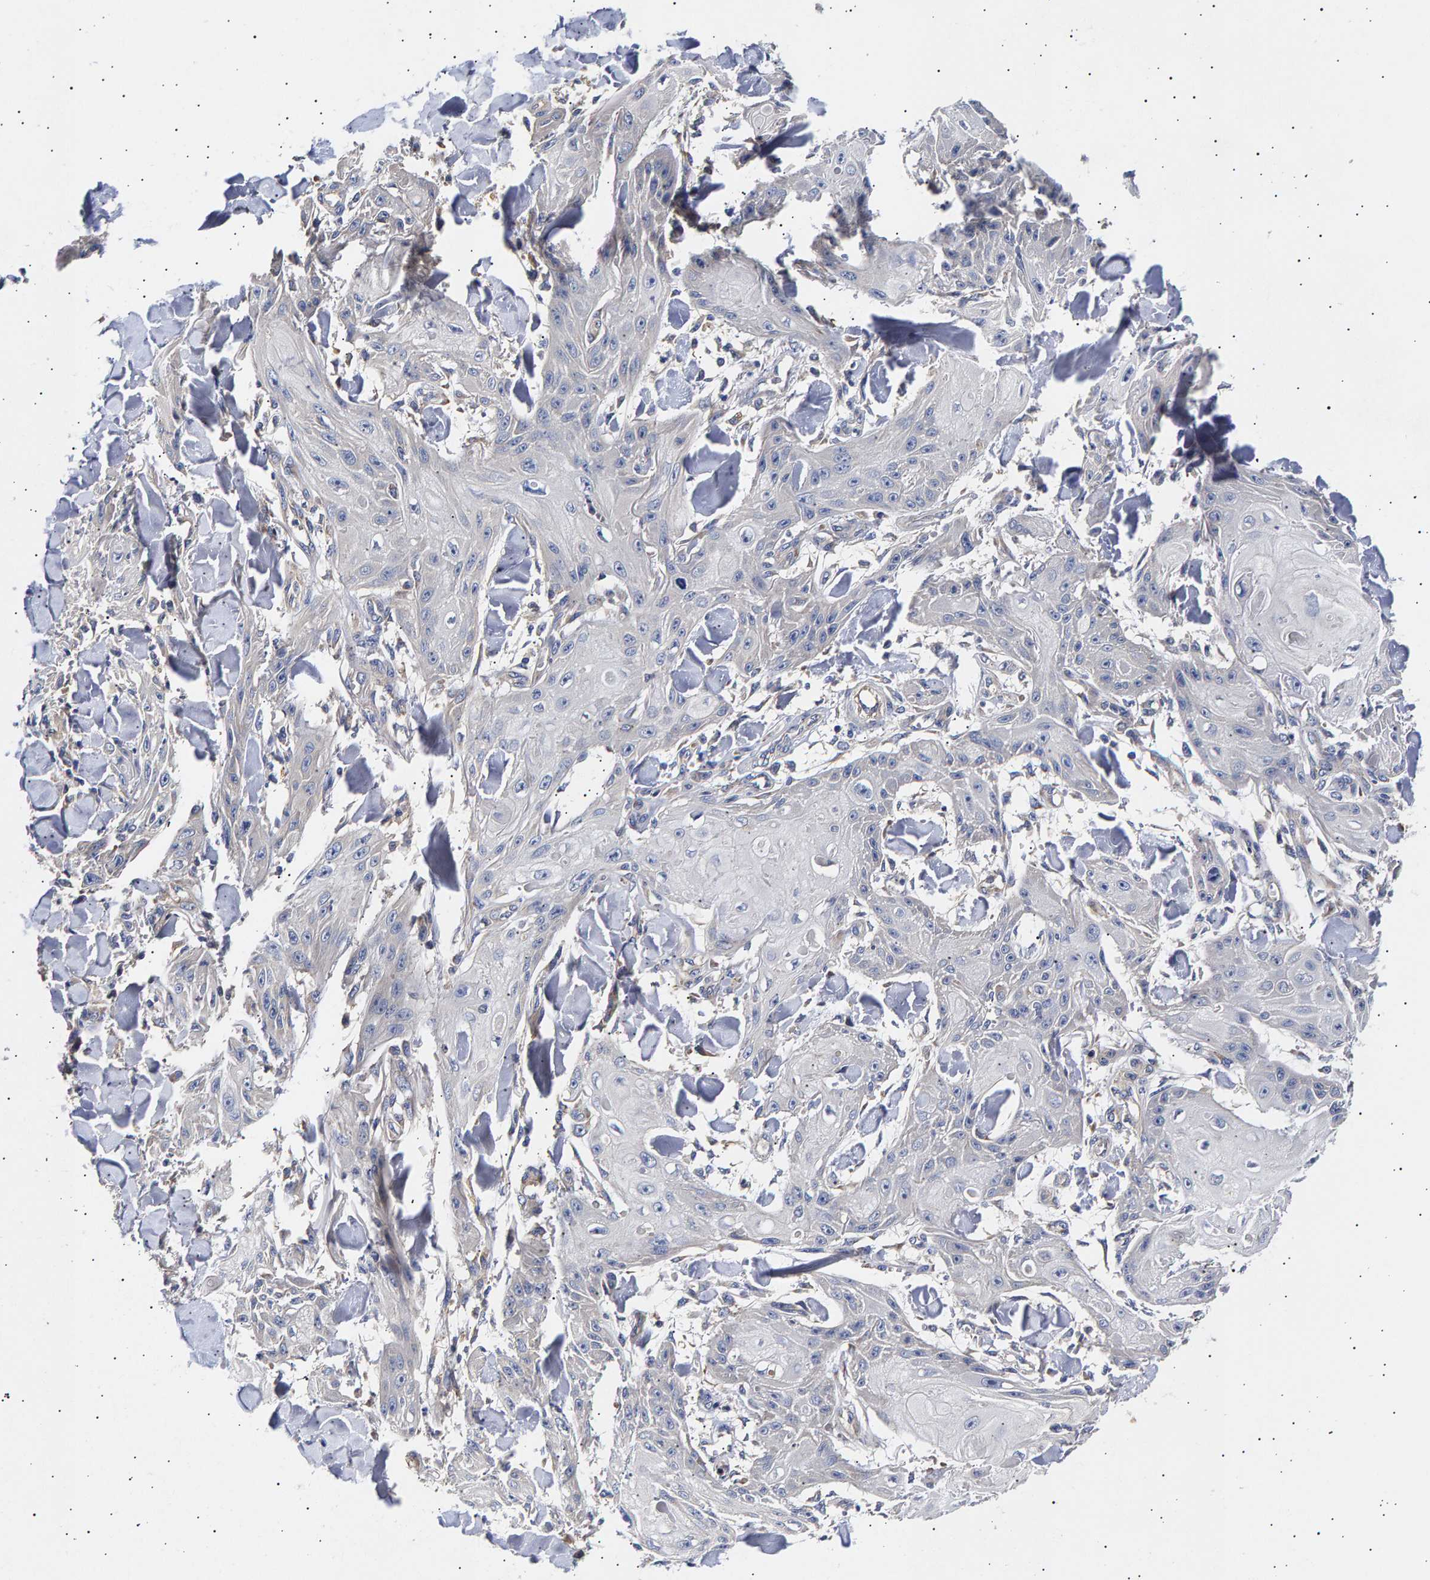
{"staining": {"intensity": "negative", "quantity": "none", "location": "none"}, "tissue": "skin cancer", "cell_type": "Tumor cells", "image_type": "cancer", "snomed": [{"axis": "morphology", "description": "Squamous cell carcinoma, NOS"}, {"axis": "topography", "description": "Skin"}], "caption": "Immunohistochemistry photomicrograph of skin cancer stained for a protein (brown), which exhibits no expression in tumor cells.", "gene": "ANKRD40", "patient": {"sex": "male", "age": 74}}